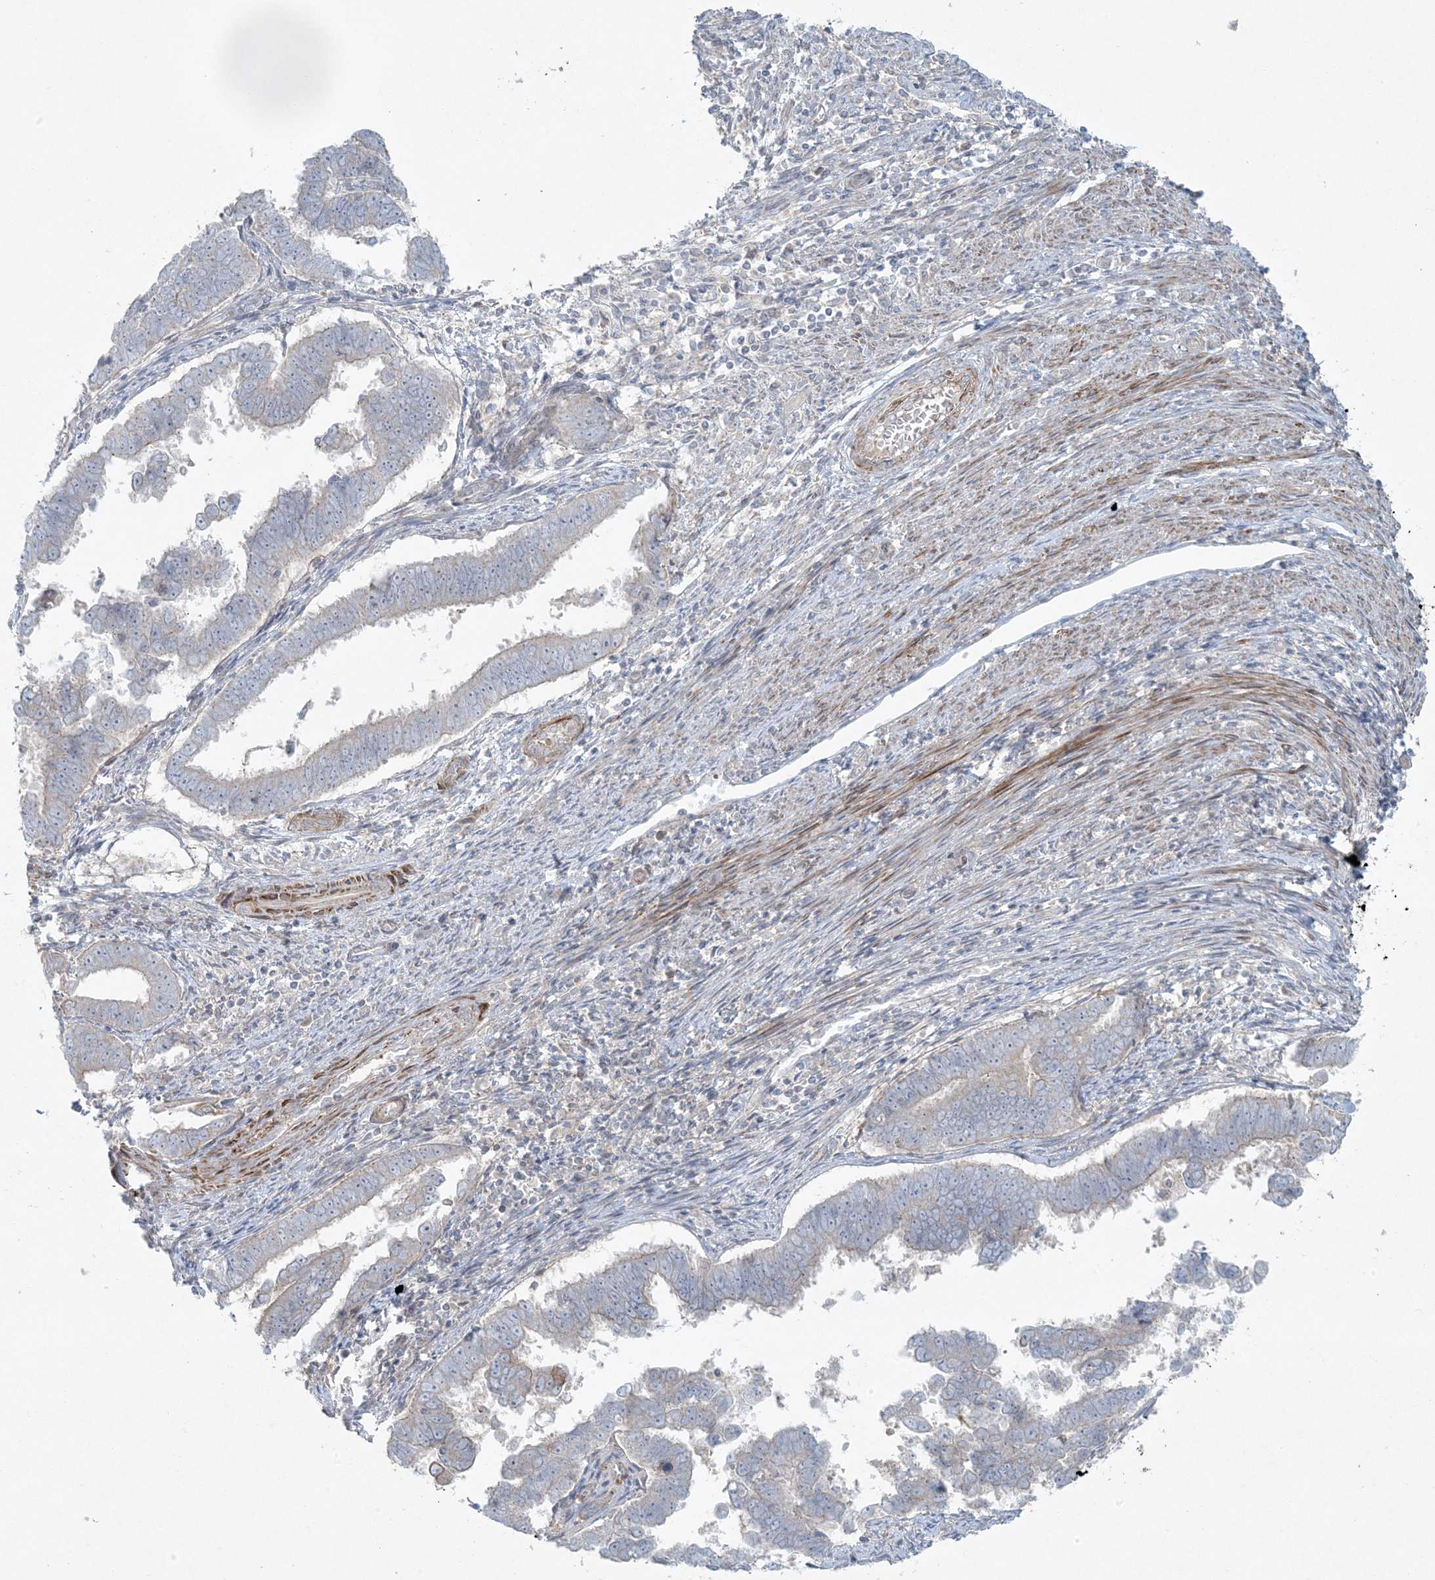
{"staining": {"intensity": "weak", "quantity": "<25%", "location": "cytoplasmic/membranous"}, "tissue": "endometrial cancer", "cell_type": "Tumor cells", "image_type": "cancer", "snomed": [{"axis": "morphology", "description": "Adenocarcinoma, NOS"}, {"axis": "topography", "description": "Endometrium"}], "caption": "Tumor cells are negative for brown protein staining in endometrial cancer. The staining was performed using DAB to visualize the protein expression in brown, while the nuclei were stained in blue with hematoxylin (Magnification: 20x).", "gene": "PIK3R4", "patient": {"sex": "female", "age": 75}}